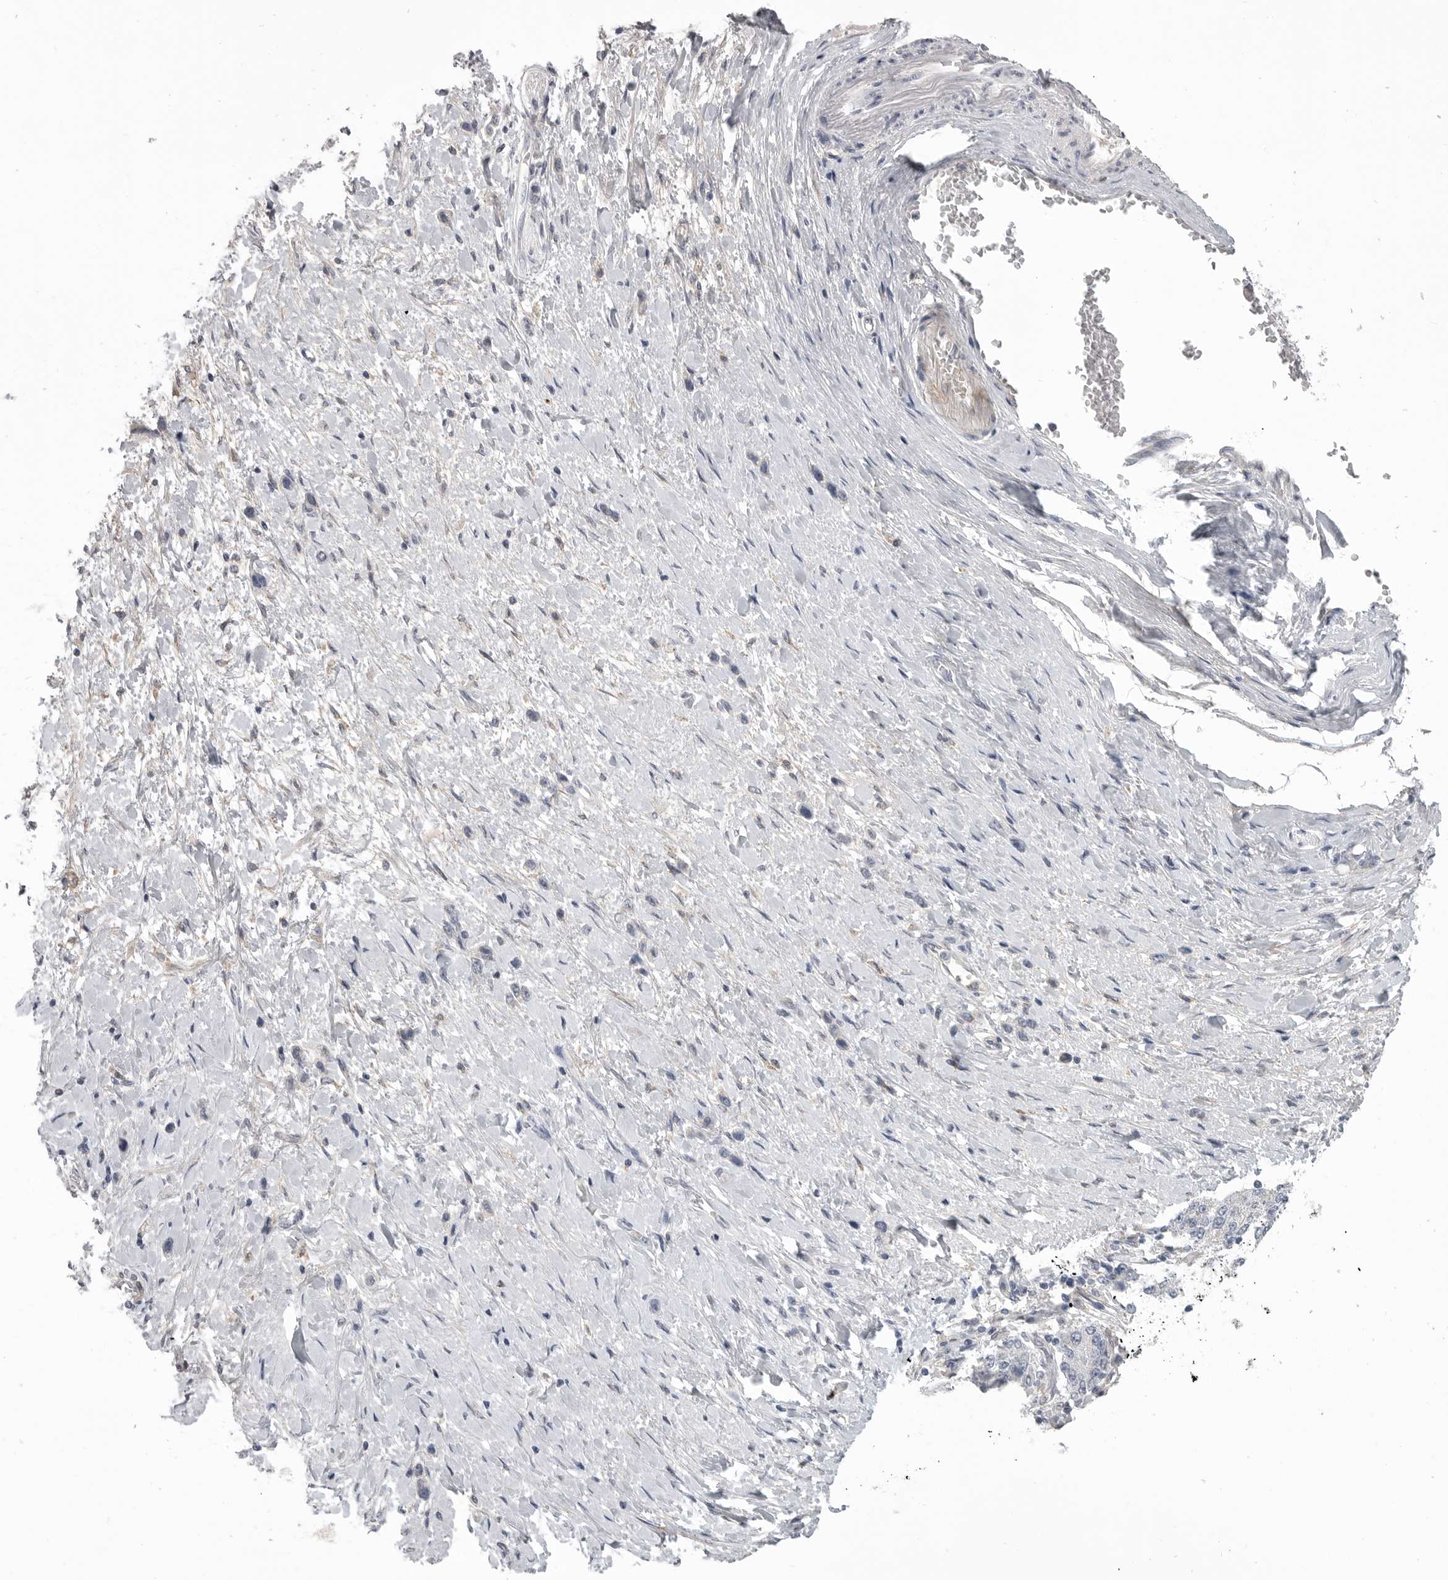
{"staining": {"intensity": "negative", "quantity": "none", "location": "none"}, "tissue": "stomach cancer", "cell_type": "Tumor cells", "image_type": "cancer", "snomed": [{"axis": "morphology", "description": "Adenocarcinoma, NOS"}, {"axis": "topography", "description": "Stomach"}], "caption": "Stomach cancer (adenocarcinoma) was stained to show a protein in brown. There is no significant positivity in tumor cells.", "gene": "SERPING1", "patient": {"sex": "female", "age": 65}}